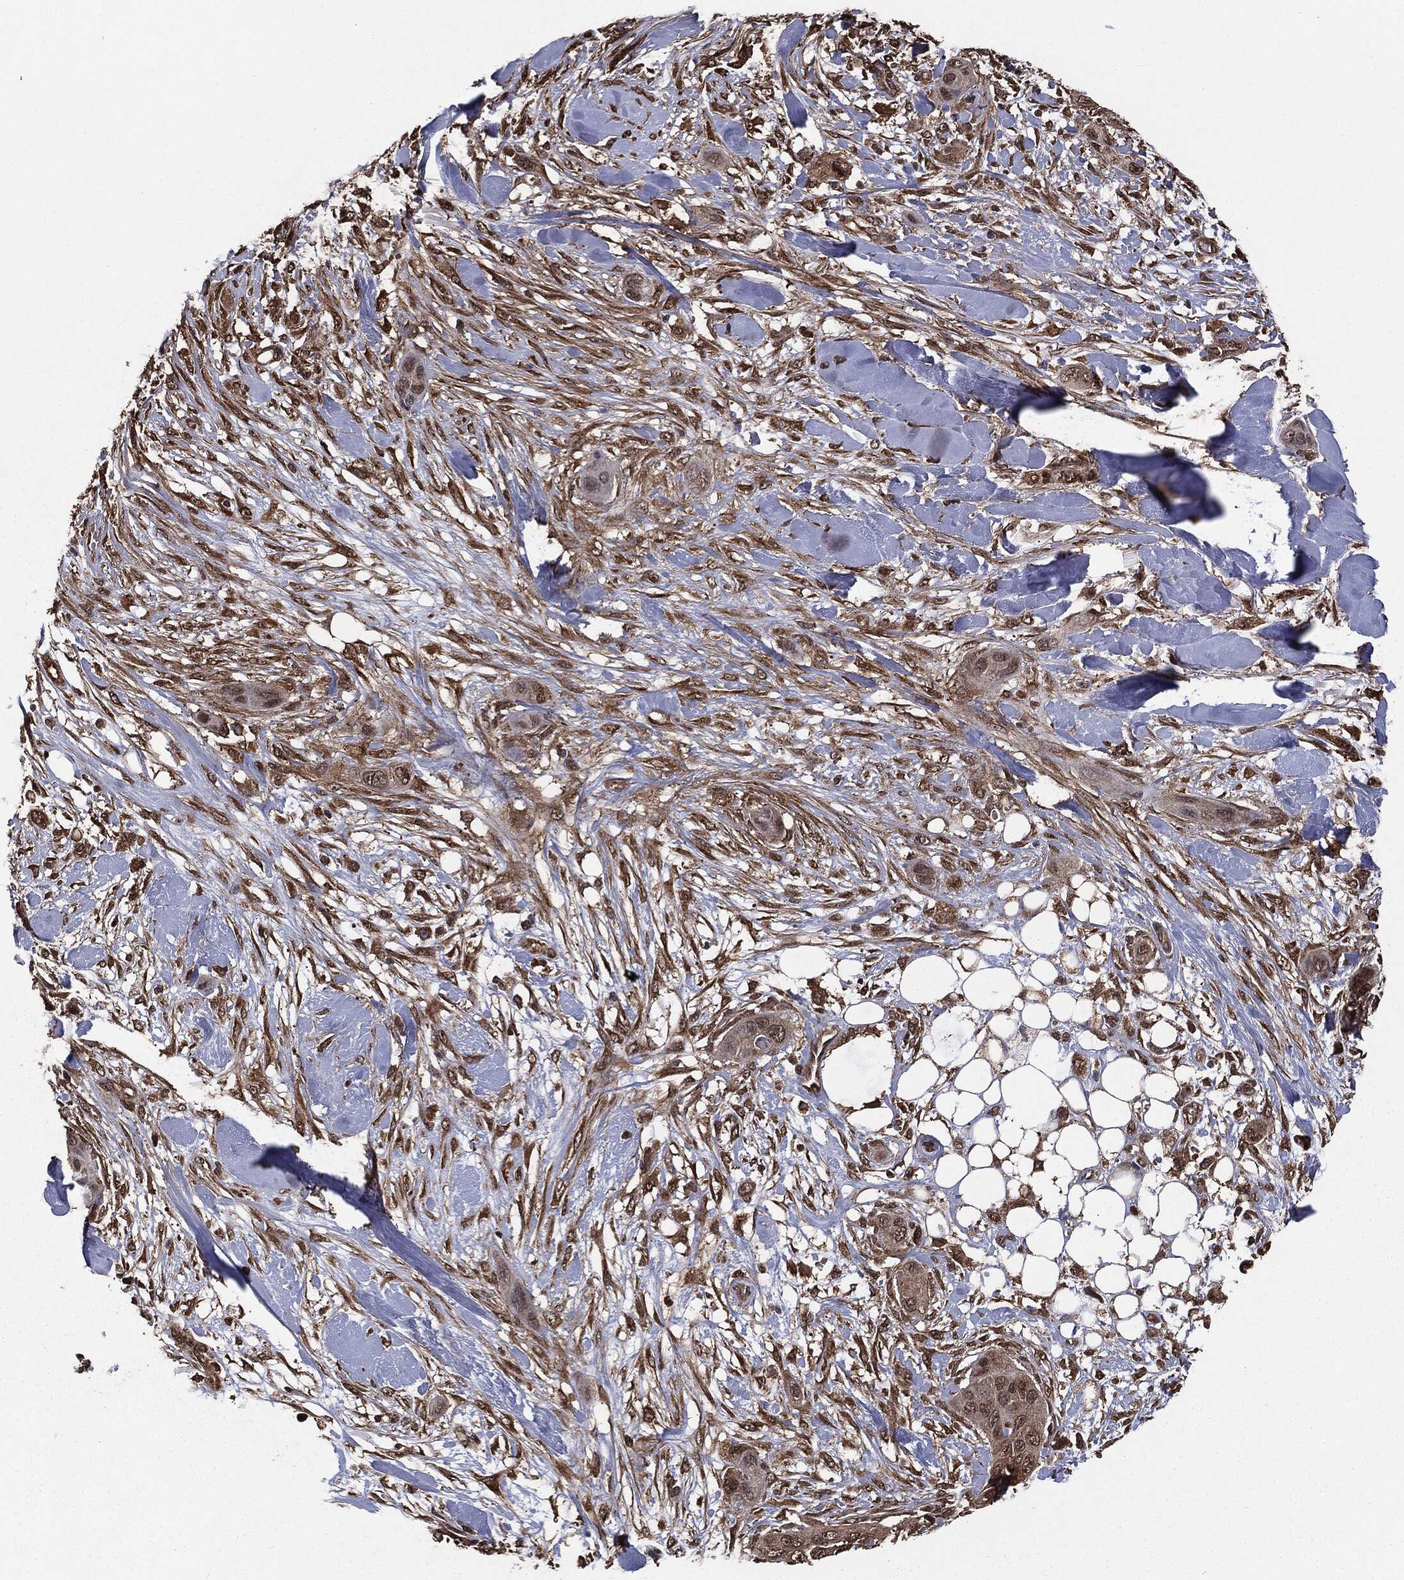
{"staining": {"intensity": "moderate", "quantity": ">75%", "location": "cytoplasmic/membranous,nuclear"}, "tissue": "skin cancer", "cell_type": "Tumor cells", "image_type": "cancer", "snomed": [{"axis": "morphology", "description": "Squamous cell carcinoma, NOS"}, {"axis": "topography", "description": "Skin"}], "caption": "Immunohistochemical staining of skin cancer displays moderate cytoplasmic/membranous and nuclear protein positivity in approximately >75% of tumor cells.", "gene": "NME1", "patient": {"sex": "male", "age": 78}}